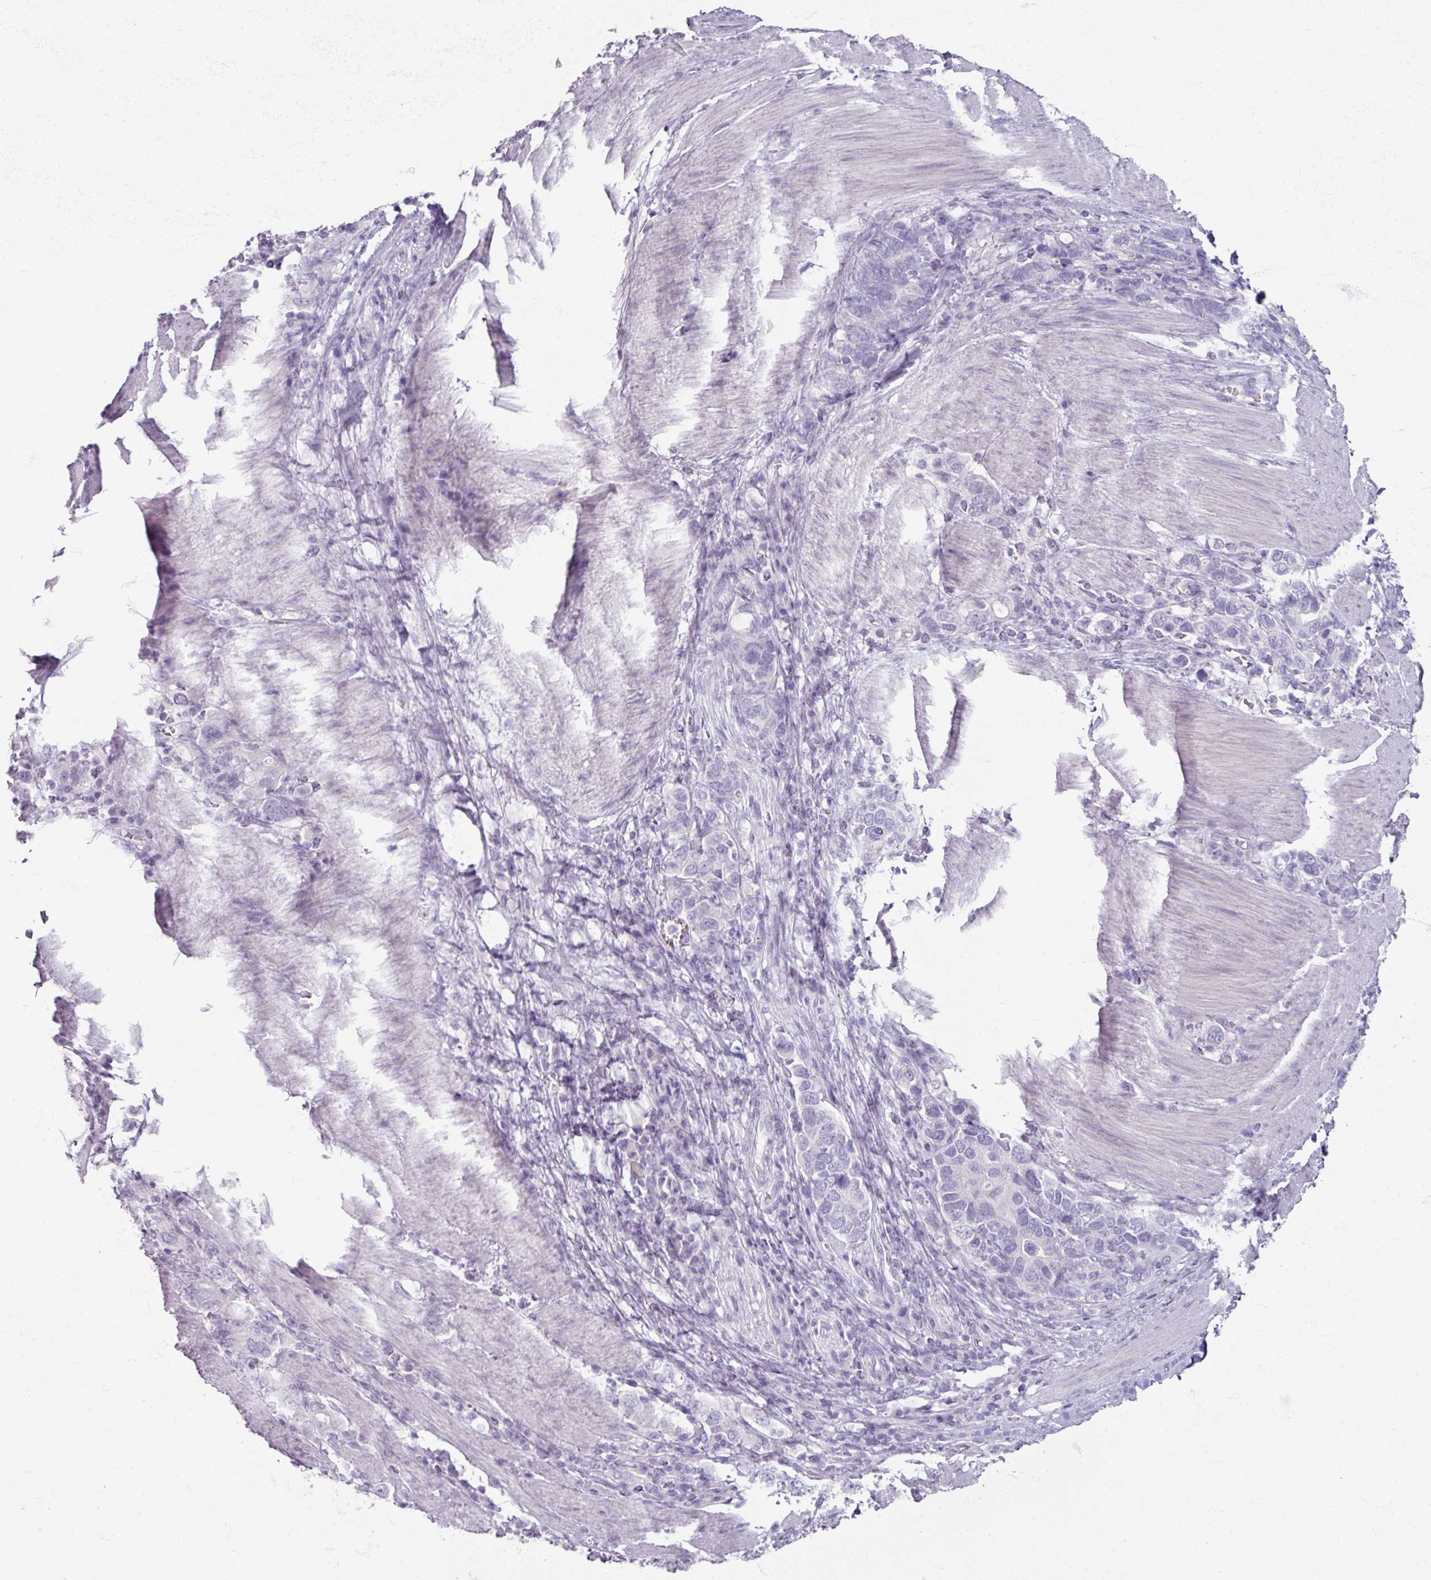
{"staining": {"intensity": "negative", "quantity": "none", "location": "none"}, "tissue": "stomach cancer", "cell_type": "Tumor cells", "image_type": "cancer", "snomed": [{"axis": "morphology", "description": "Adenocarcinoma, NOS"}, {"axis": "topography", "description": "Stomach, upper"}, {"axis": "topography", "description": "Stomach"}], "caption": "Immunohistochemical staining of stomach cancer (adenocarcinoma) displays no significant positivity in tumor cells. The staining was performed using DAB (3,3'-diaminobenzidine) to visualize the protein expression in brown, while the nuclei were stained in blue with hematoxylin (Magnification: 20x).", "gene": "TG", "patient": {"sex": "male", "age": 62}}